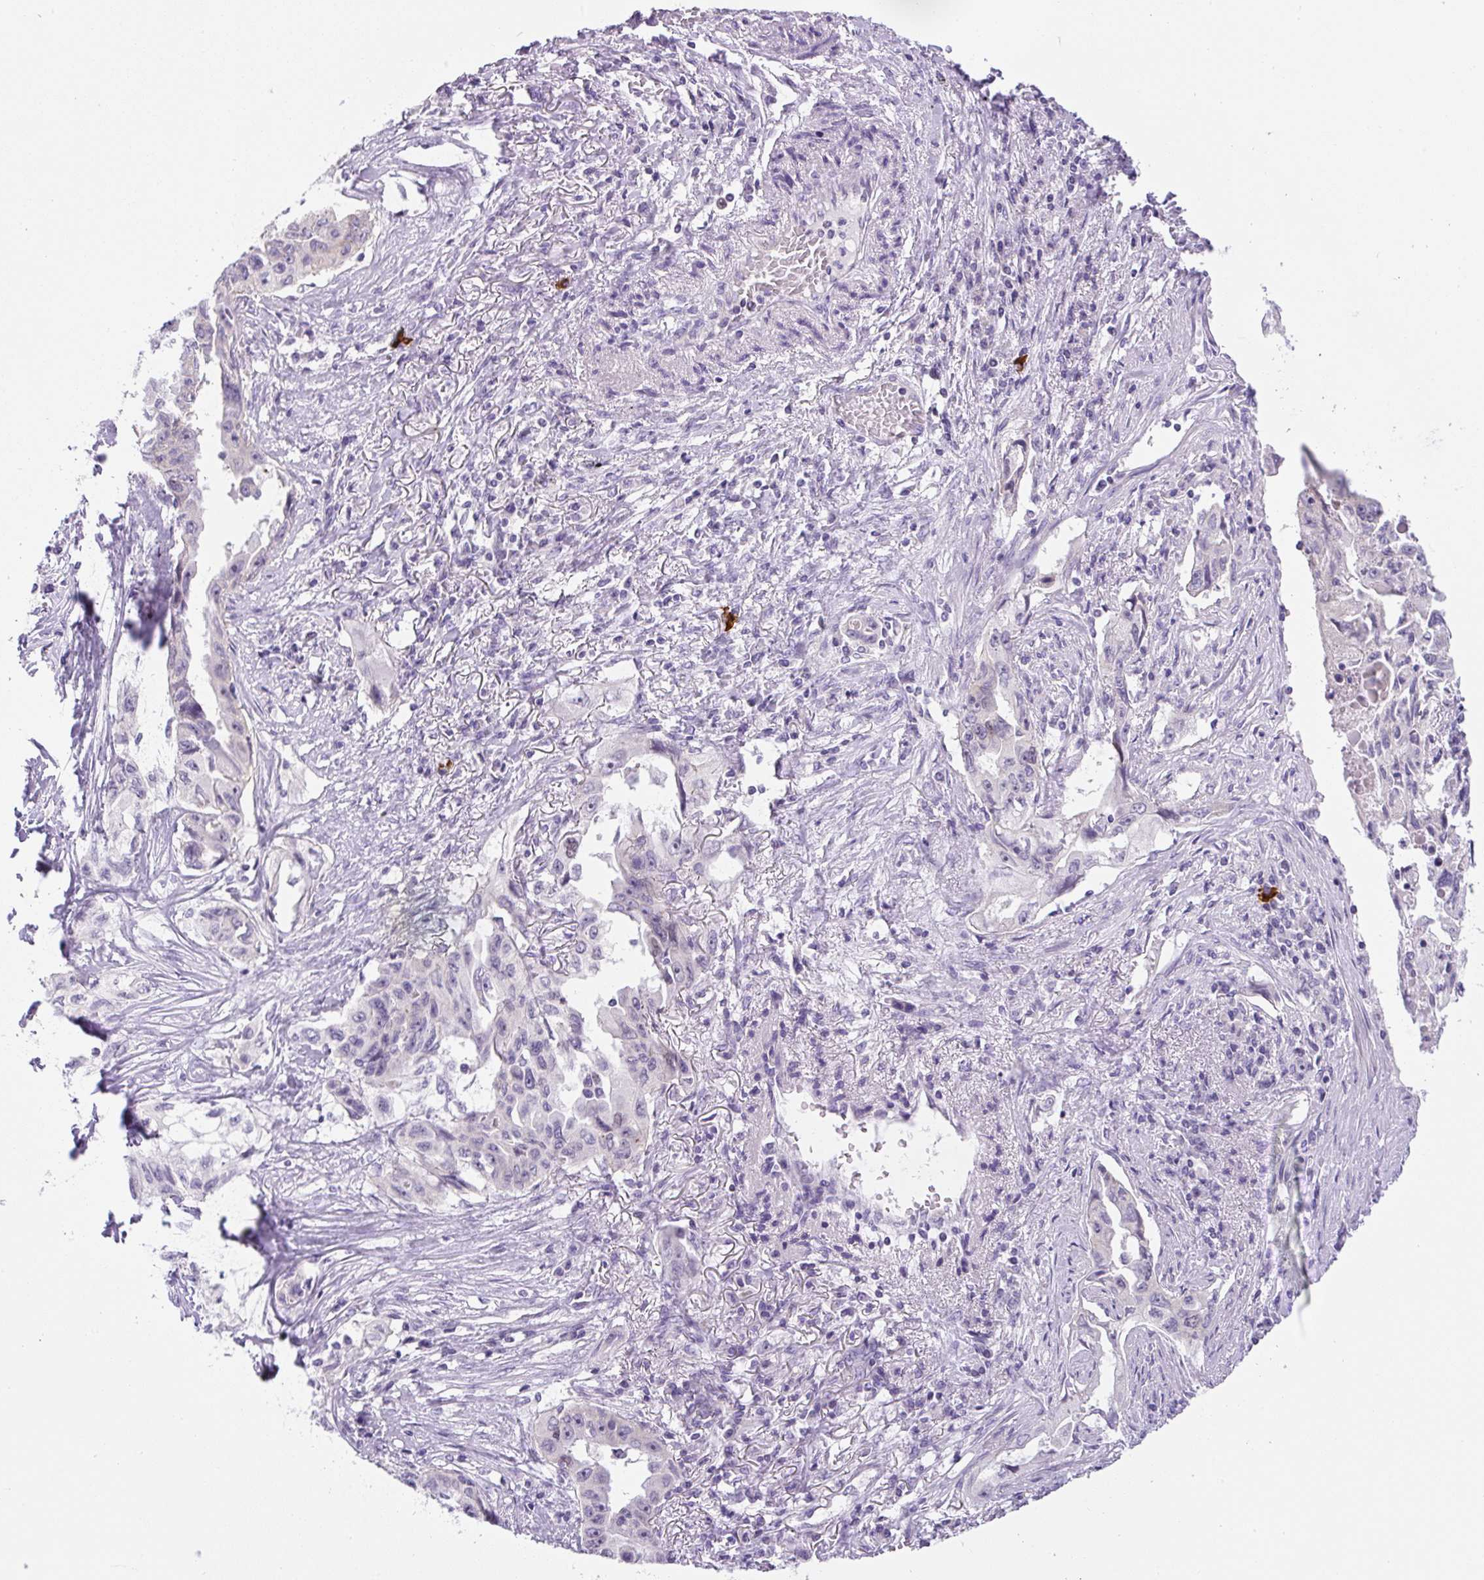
{"staining": {"intensity": "negative", "quantity": "none", "location": "none"}, "tissue": "lung cancer", "cell_type": "Tumor cells", "image_type": "cancer", "snomed": [{"axis": "morphology", "description": "Adenocarcinoma, NOS"}, {"axis": "topography", "description": "Lung"}], "caption": "Immunohistochemistry (IHC) of lung adenocarcinoma shows no staining in tumor cells.", "gene": "ADAMTS19", "patient": {"sex": "female", "age": 51}}